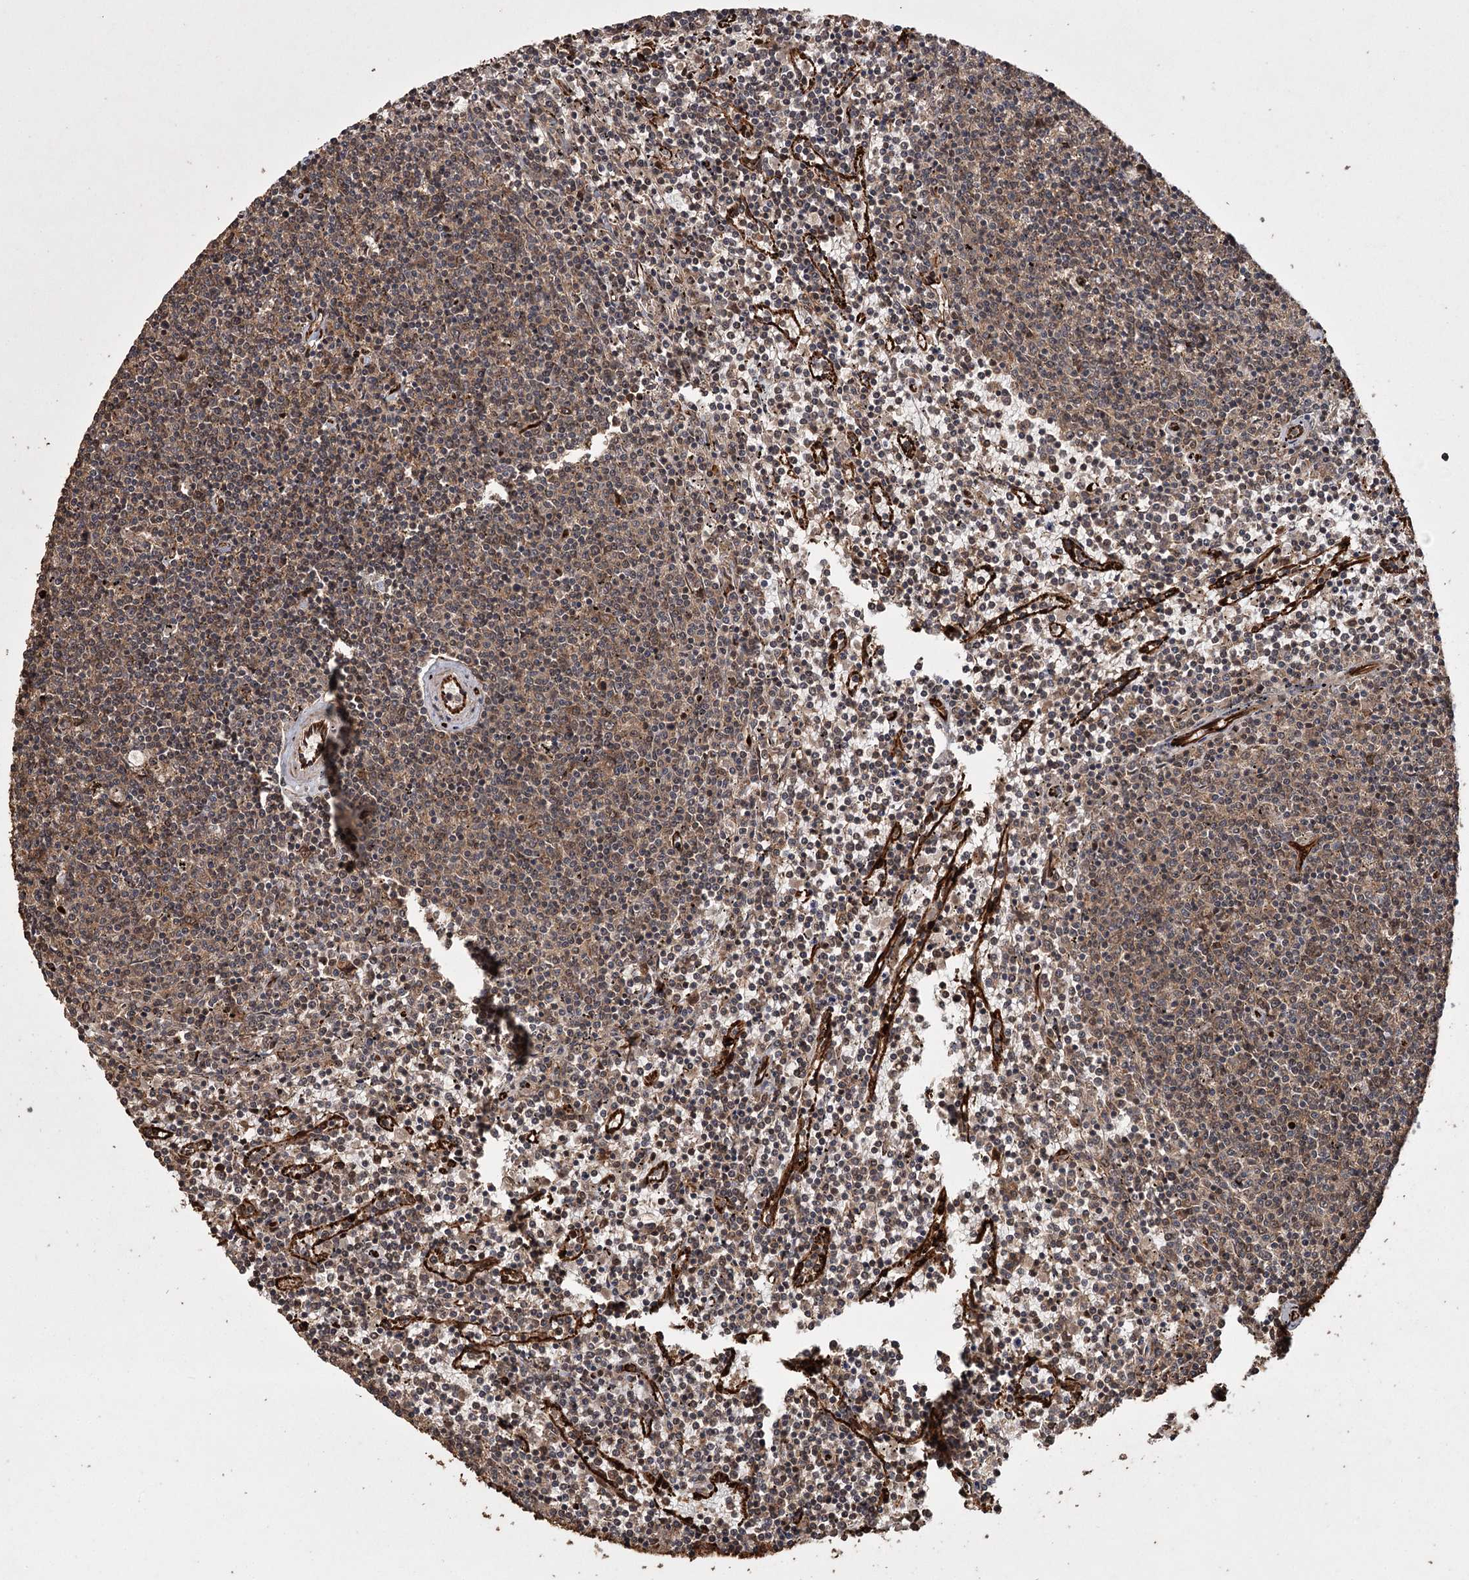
{"staining": {"intensity": "weak", "quantity": "25%-75%", "location": "cytoplasmic/membranous"}, "tissue": "lymphoma", "cell_type": "Tumor cells", "image_type": "cancer", "snomed": [{"axis": "morphology", "description": "Malignant lymphoma, non-Hodgkin's type, Low grade"}, {"axis": "topography", "description": "Spleen"}], "caption": "The image exhibits a brown stain indicating the presence of a protein in the cytoplasmic/membranous of tumor cells in lymphoma. Using DAB (brown) and hematoxylin (blue) stains, captured at high magnification using brightfield microscopy.", "gene": "RPAP3", "patient": {"sex": "female", "age": 50}}